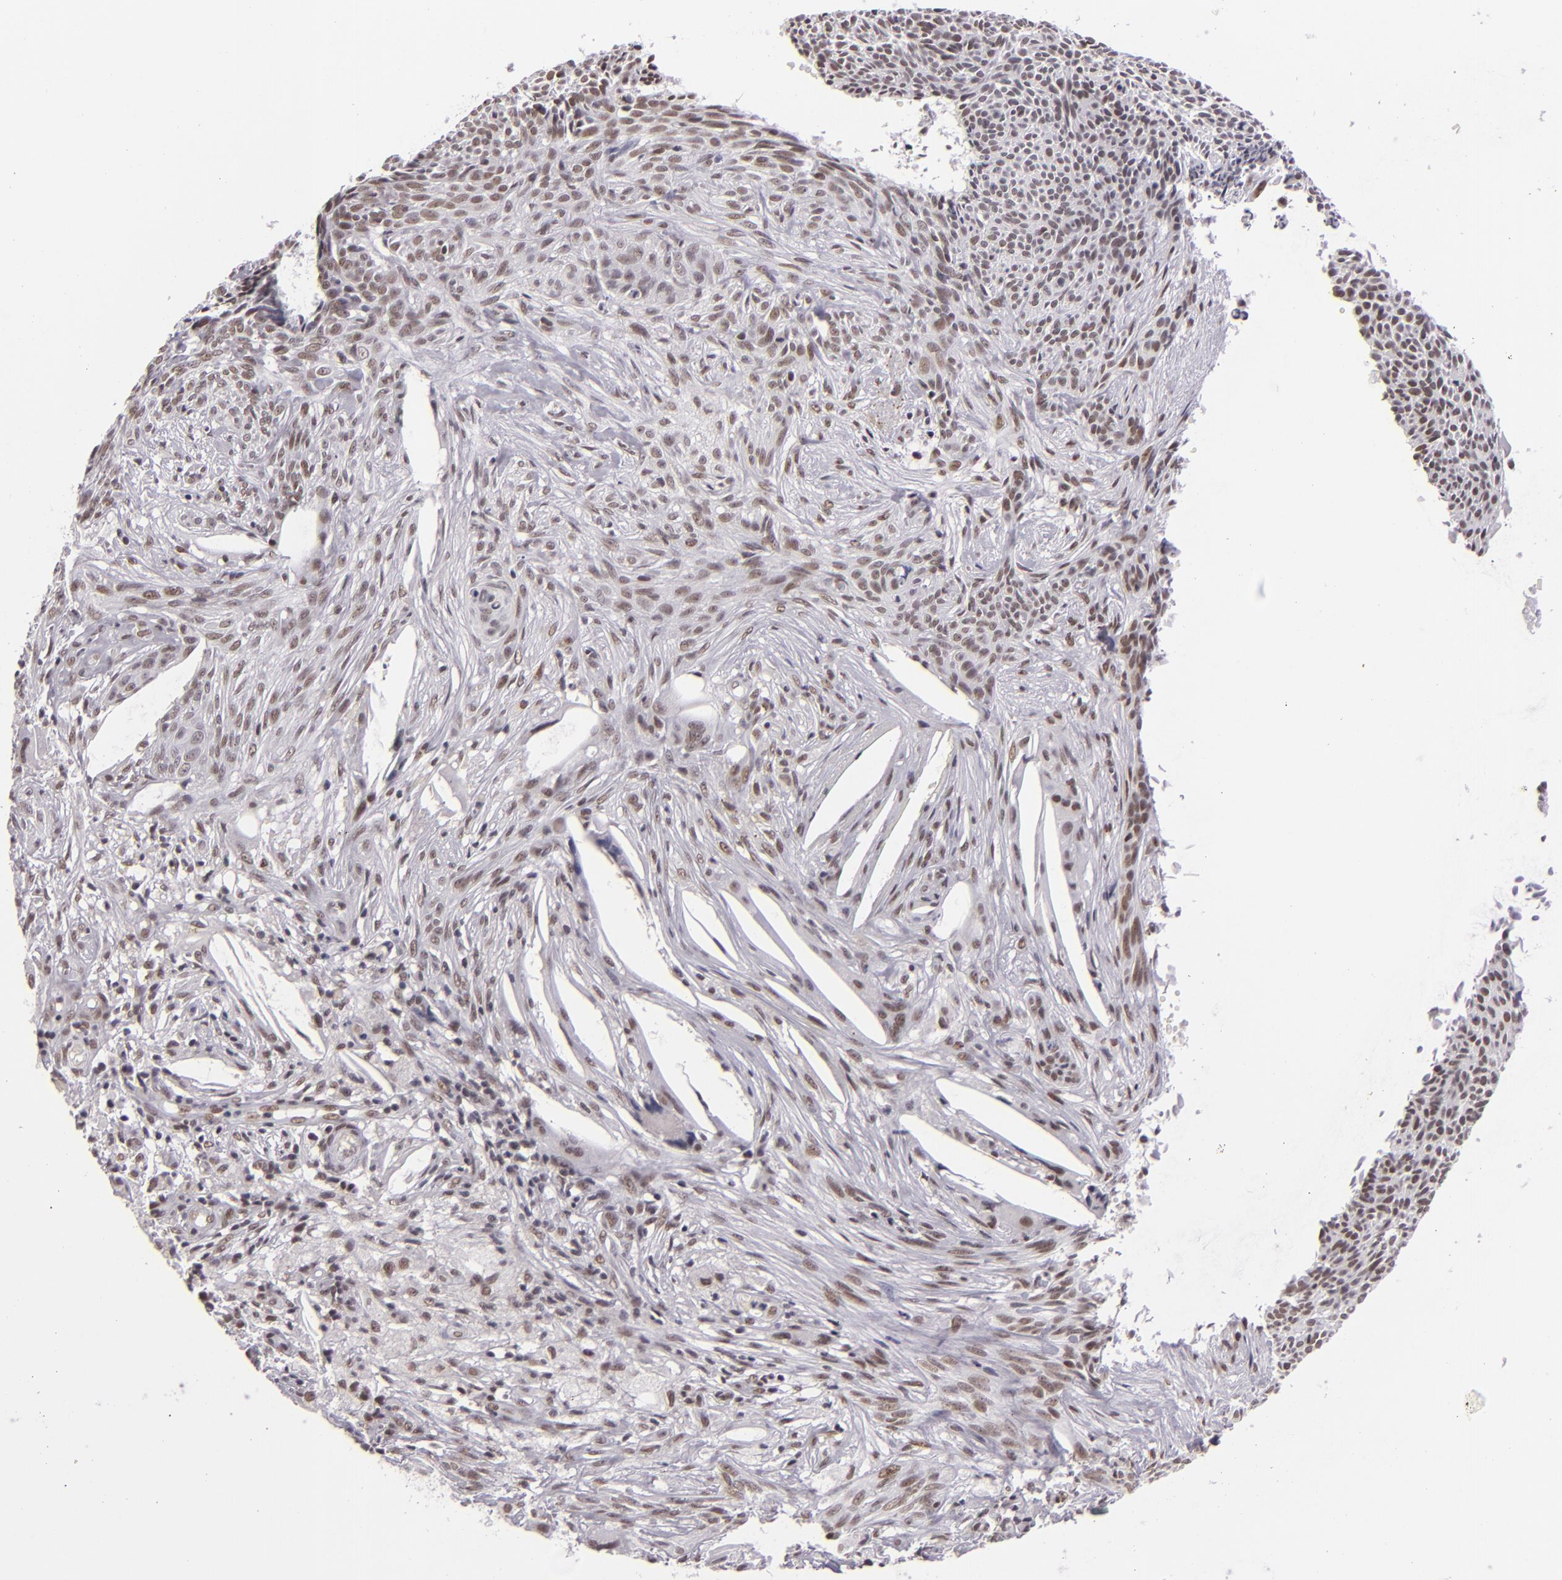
{"staining": {"intensity": "weak", "quantity": ">75%", "location": "nuclear"}, "tissue": "skin cancer", "cell_type": "Tumor cells", "image_type": "cancer", "snomed": [{"axis": "morphology", "description": "Basal cell carcinoma"}, {"axis": "topography", "description": "Skin"}], "caption": "Immunohistochemistry of human basal cell carcinoma (skin) shows low levels of weak nuclear expression in approximately >75% of tumor cells.", "gene": "BRD8", "patient": {"sex": "male", "age": 84}}